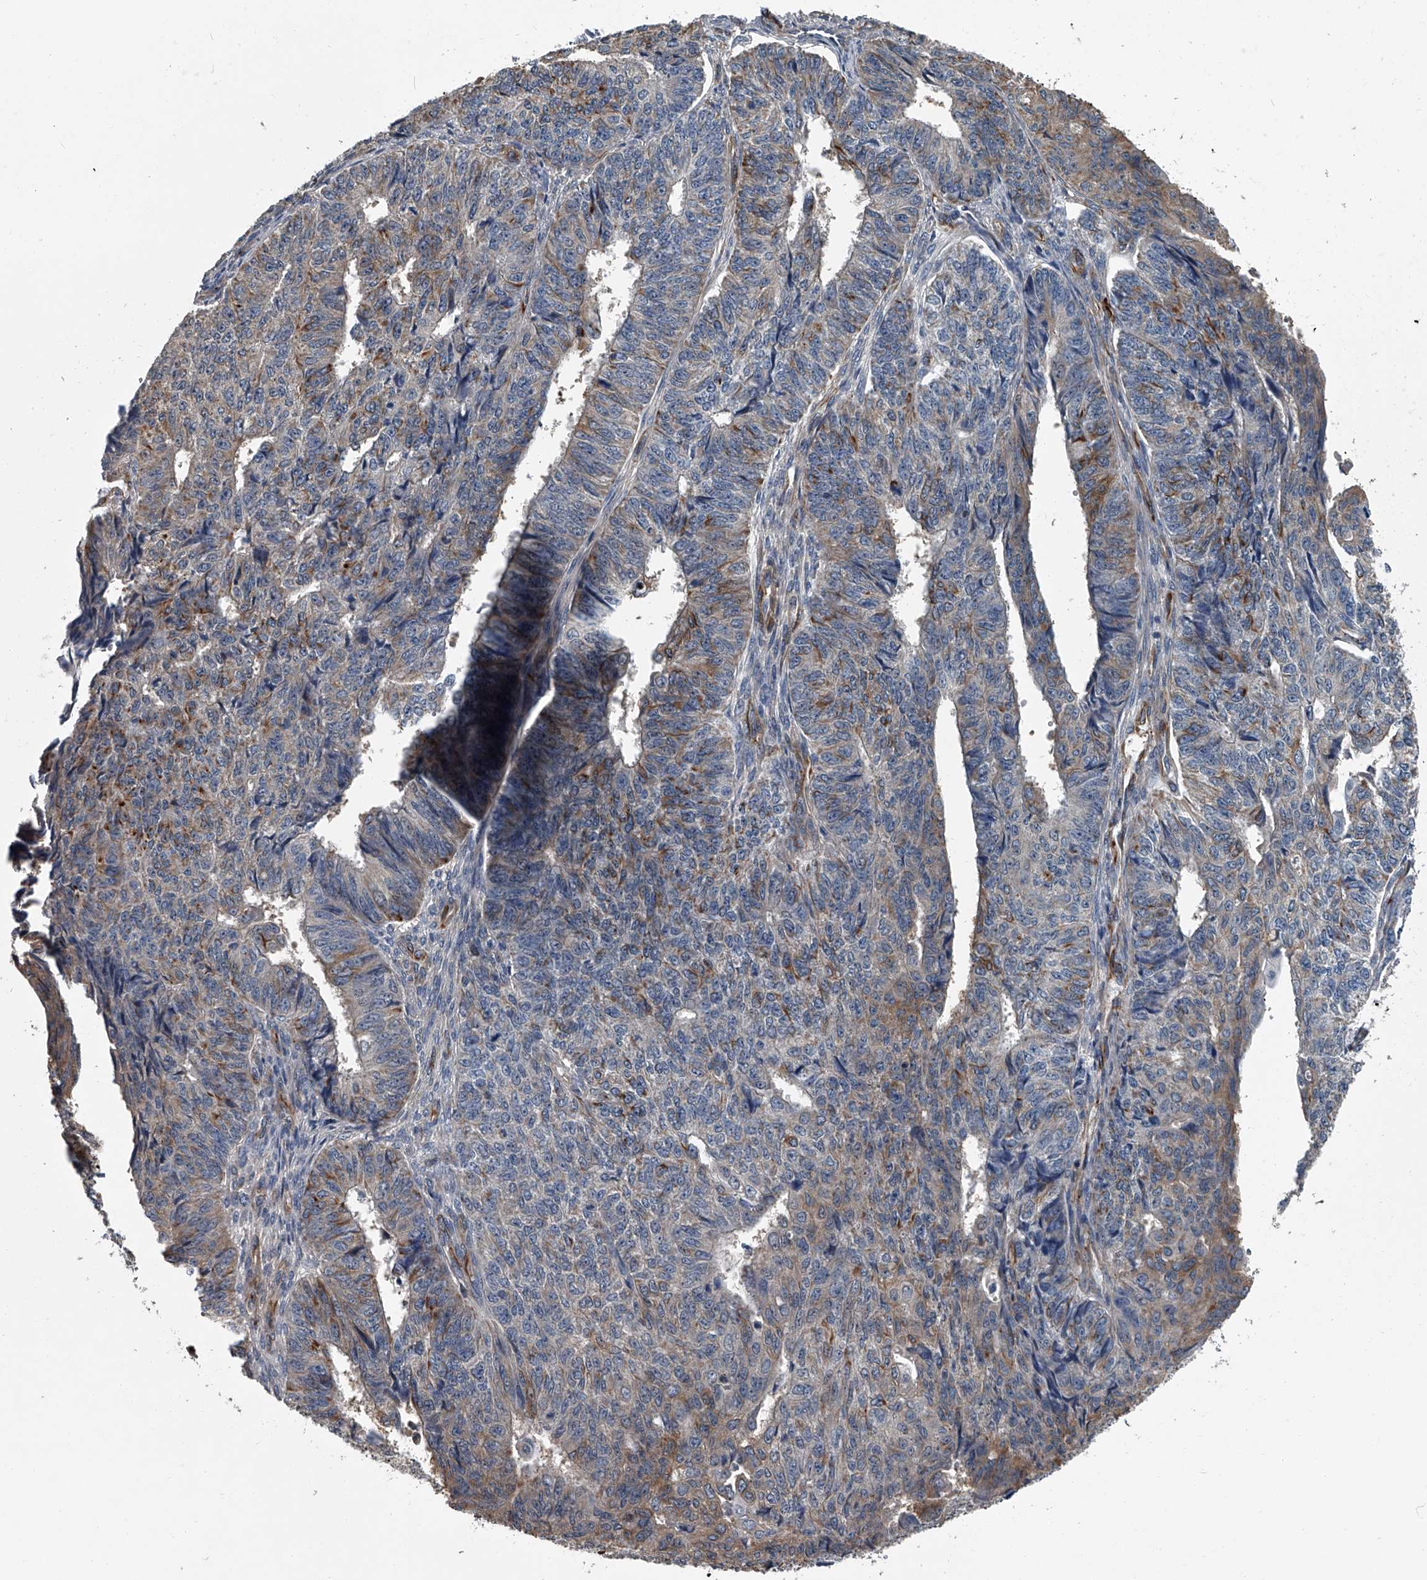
{"staining": {"intensity": "moderate", "quantity": "<25%", "location": "cytoplasmic/membranous"}, "tissue": "endometrial cancer", "cell_type": "Tumor cells", "image_type": "cancer", "snomed": [{"axis": "morphology", "description": "Adenocarcinoma, NOS"}, {"axis": "topography", "description": "Endometrium"}], "caption": "A brown stain labels moderate cytoplasmic/membranous positivity of a protein in endometrial cancer (adenocarcinoma) tumor cells. The protein of interest is stained brown, and the nuclei are stained in blue (DAB IHC with brightfield microscopy, high magnification).", "gene": "LDLRAD2", "patient": {"sex": "female", "age": 32}}